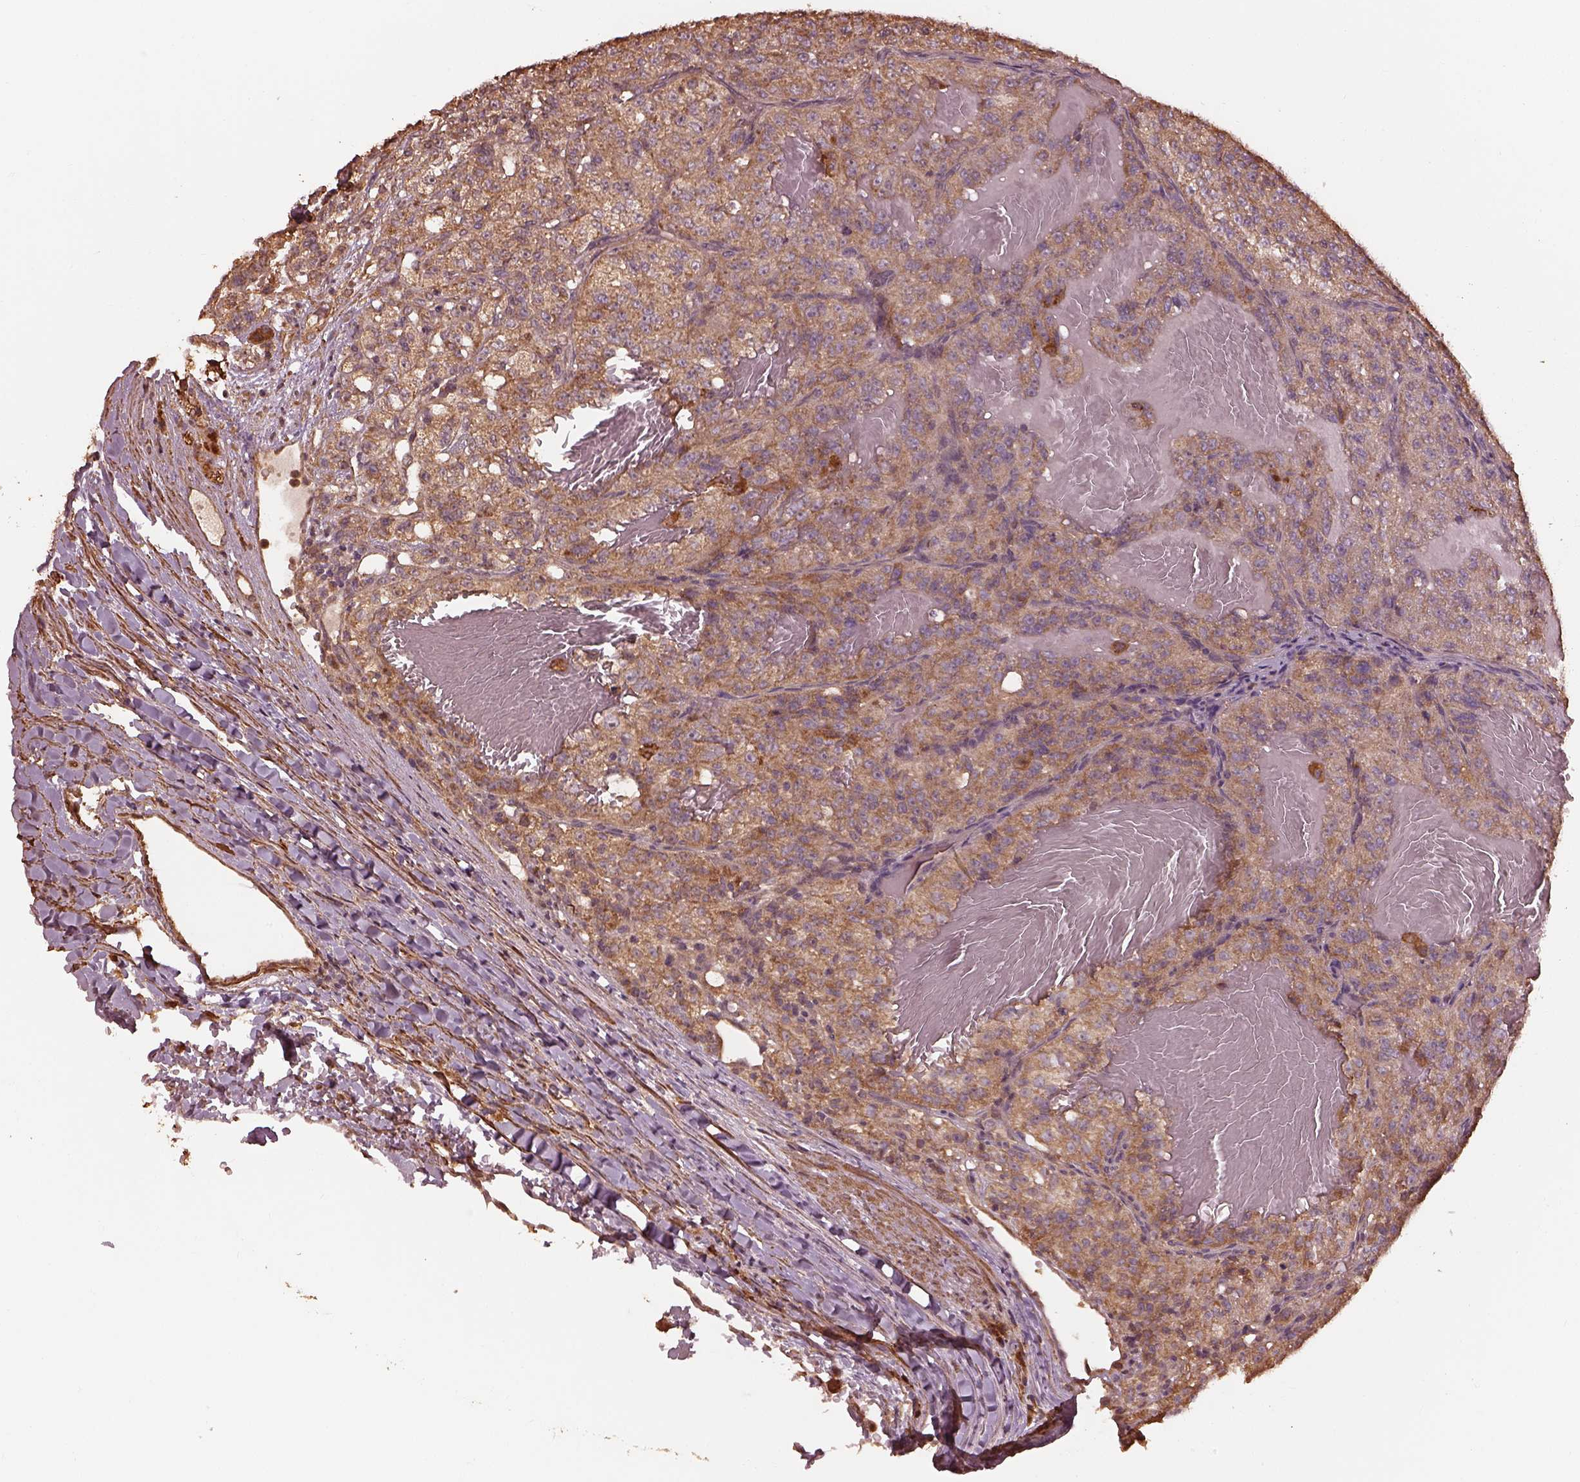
{"staining": {"intensity": "moderate", "quantity": ">75%", "location": "cytoplasmic/membranous"}, "tissue": "renal cancer", "cell_type": "Tumor cells", "image_type": "cancer", "snomed": [{"axis": "morphology", "description": "Adenocarcinoma, NOS"}, {"axis": "topography", "description": "Kidney"}], "caption": "High-power microscopy captured an IHC histopathology image of renal cancer, revealing moderate cytoplasmic/membranous expression in about >75% of tumor cells.", "gene": "METTL4", "patient": {"sex": "female", "age": 63}}